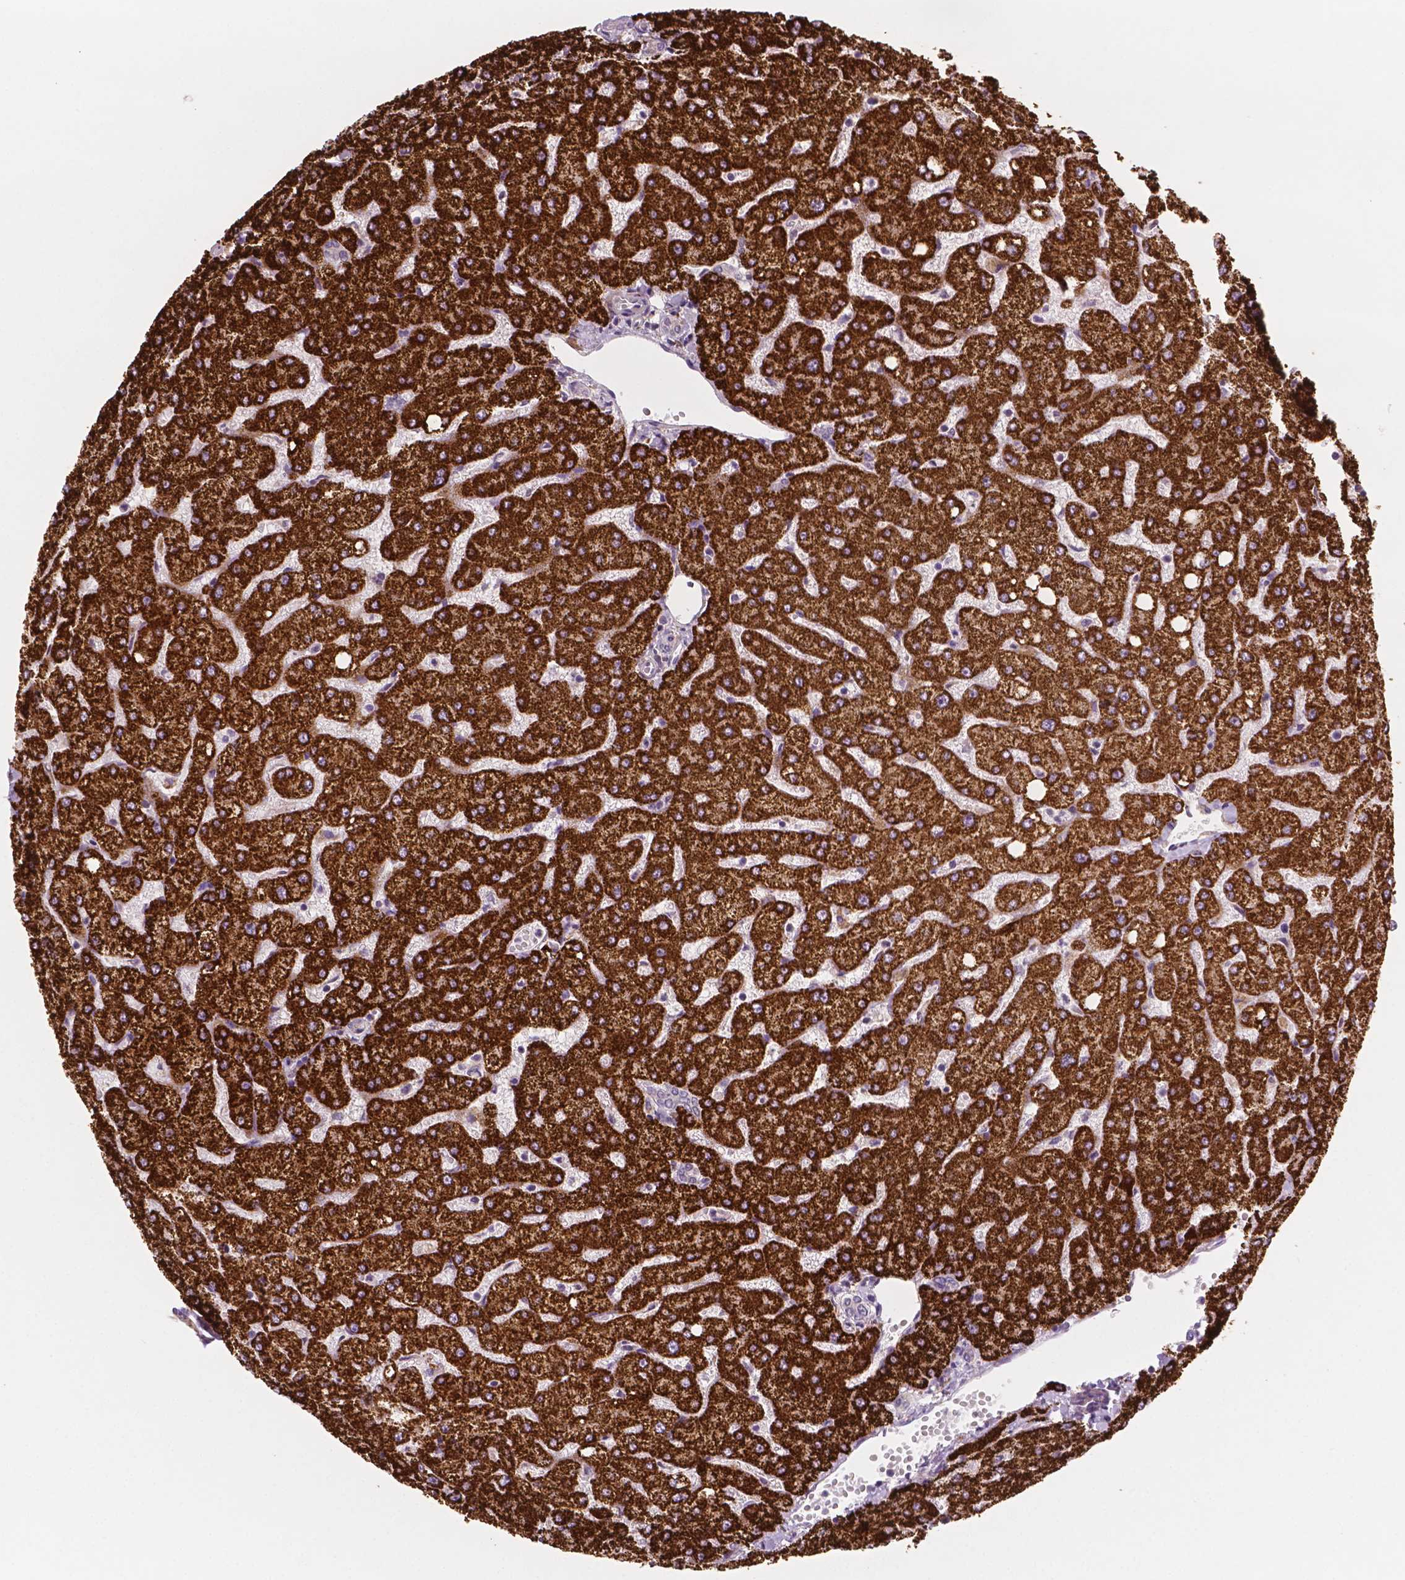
{"staining": {"intensity": "negative", "quantity": "none", "location": "none"}, "tissue": "liver", "cell_type": "Cholangiocytes", "image_type": "normal", "snomed": [{"axis": "morphology", "description": "Normal tissue, NOS"}, {"axis": "topography", "description": "Liver"}], "caption": "Immunohistochemistry of normal liver demonstrates no staining in cholangiocytes.", "gene": "LRP1B", "patient": {"sex": "female", "age": 54}}